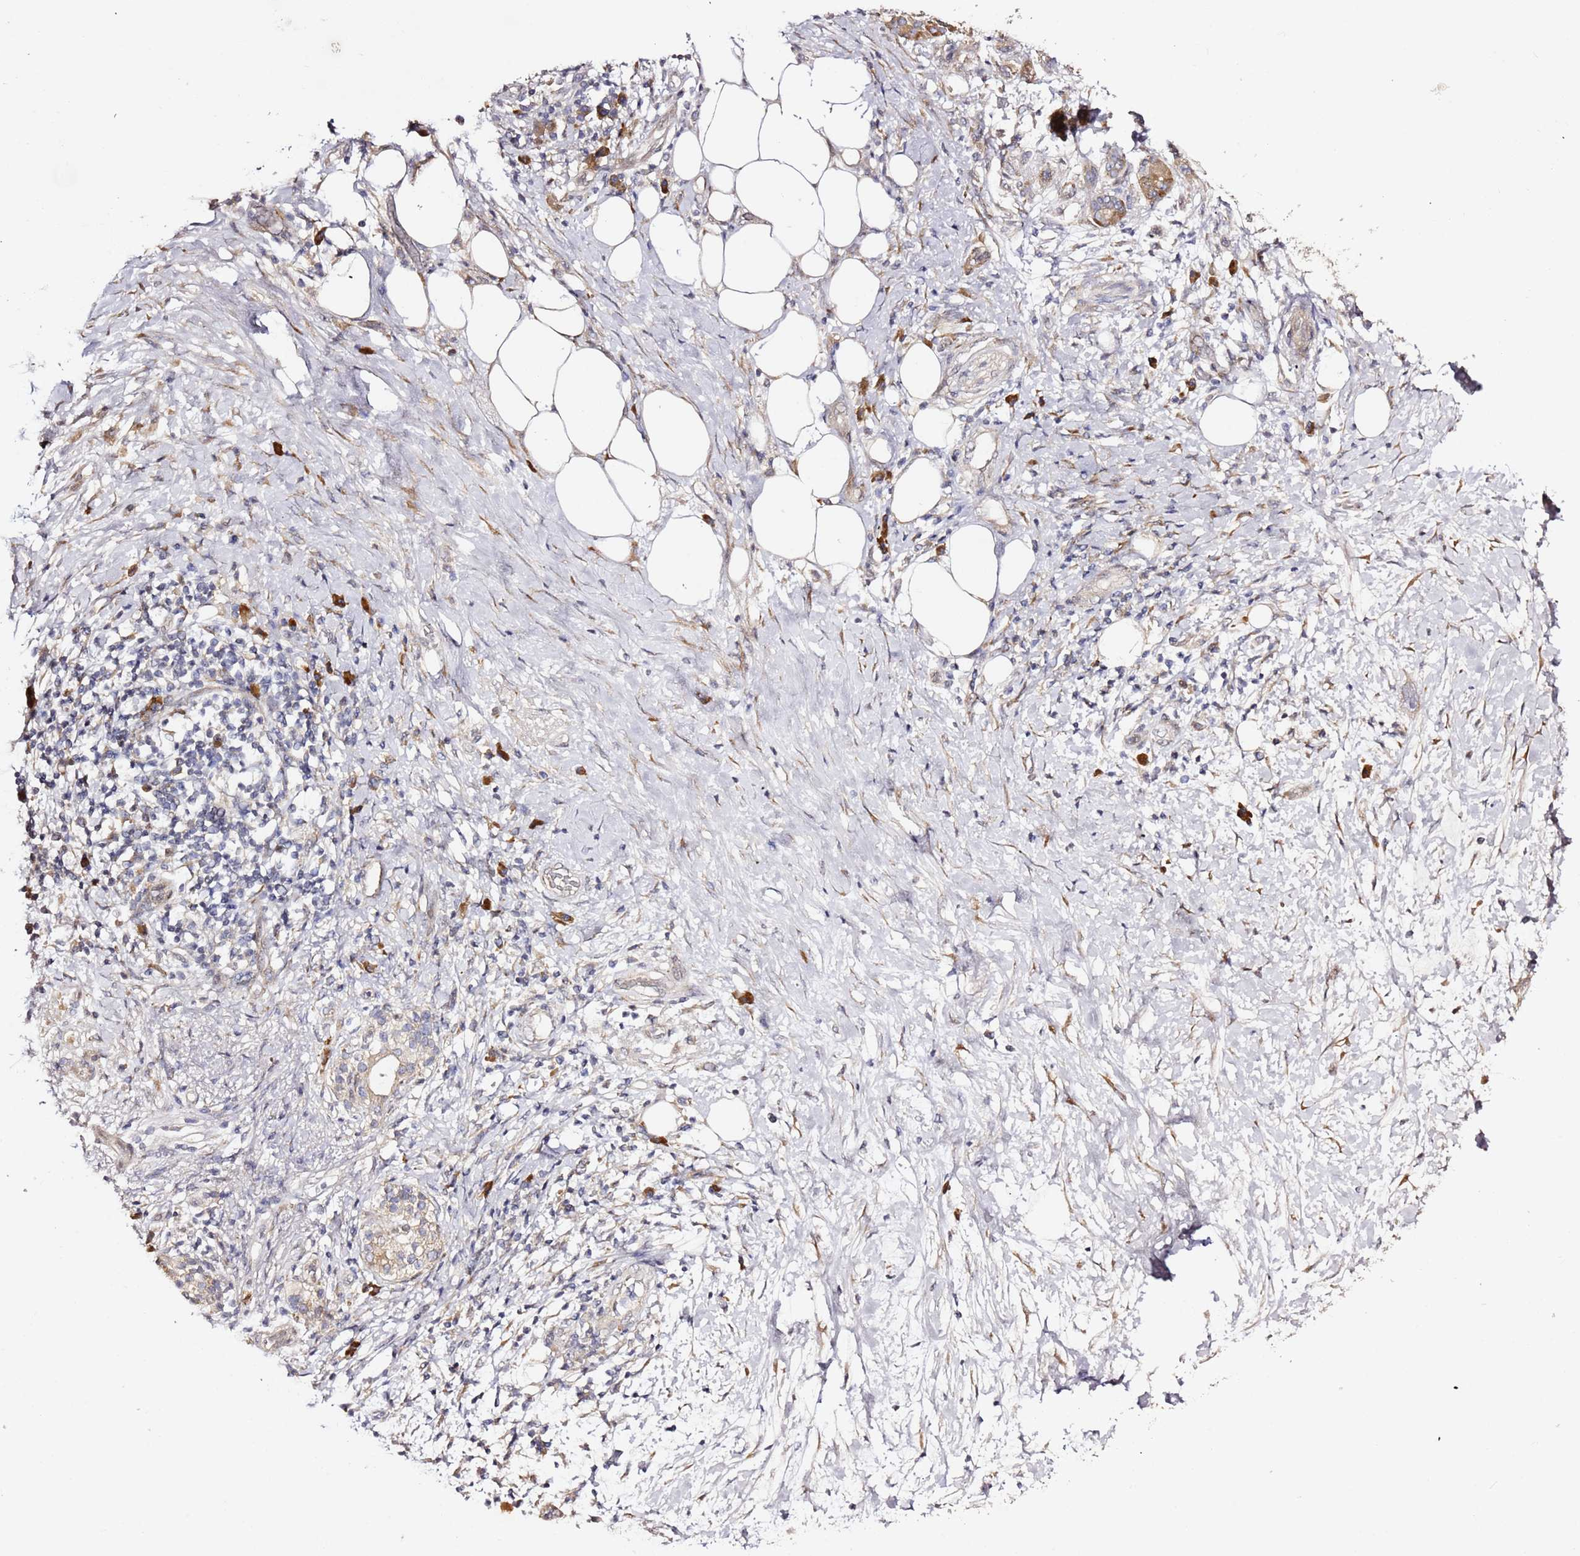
{"staining": {"intensity": "weak", "quantity": "25%-75%", "location": "cytoplasmic/membranous"}, "tissue": "pancreatic cancer", "cell_type": "Tumor cells", "image_type": "cancer", "snomed": [{"axis": "morphology", "description": "Adenocarcinoma, NOS"}, {"axis": "topography", "description": "Pancreas"}], "caption": "This photomicrograph demonstrates adenocarcinoma (pancreatic) stained with immunohistochemistry (IHC) to label a protein in brown. The cytoplasmic/membranous of tumor cells show weak positivity for the protein. Nuclei are counter-stained blue.", "gene": "HSD17B7", "patient": {"sex": "female", "age": 73}}